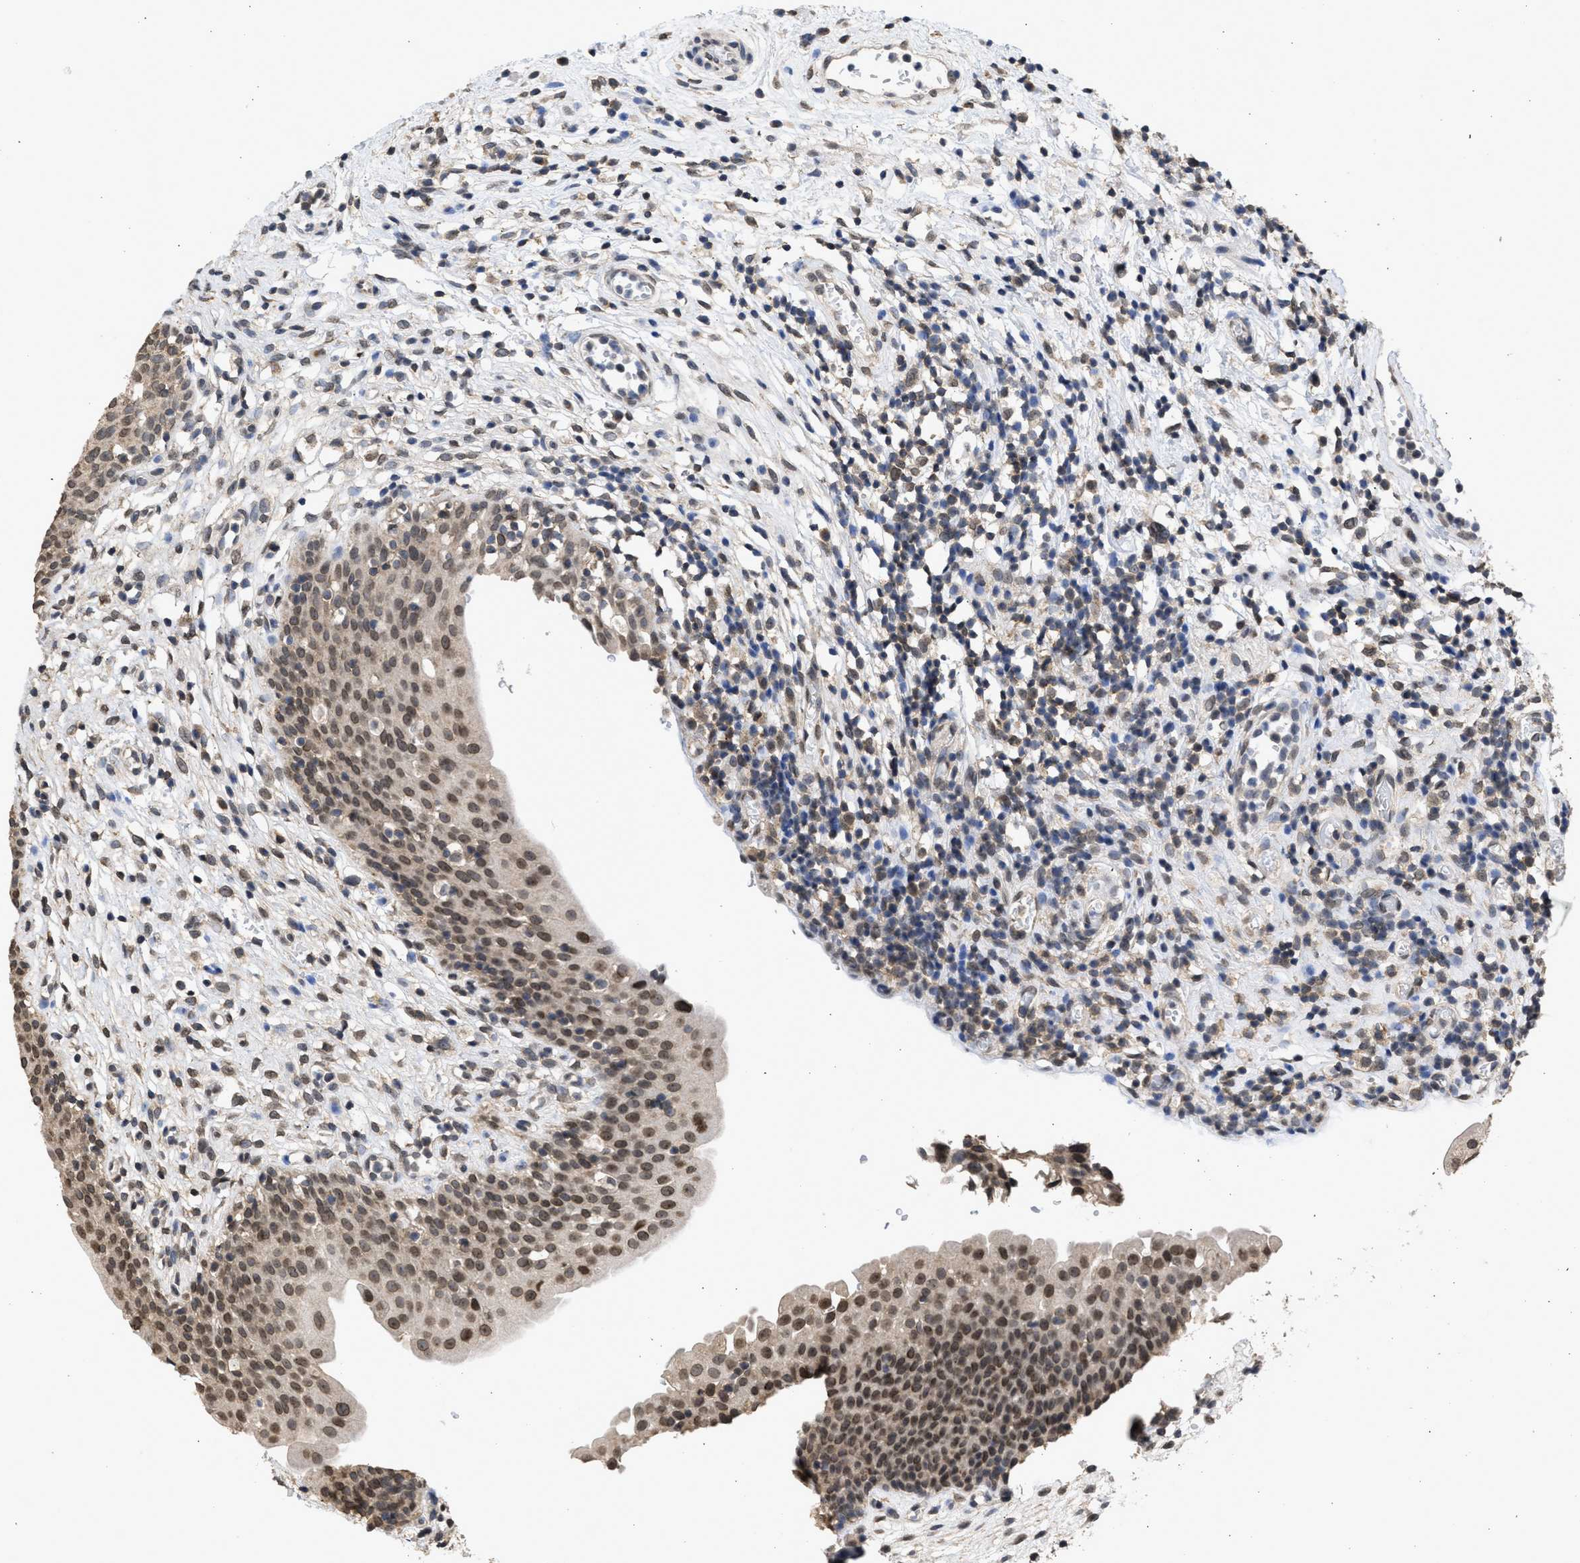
{"staining": {"intensity": "moderate", "quantity": ">75%", "location": "cytoplasmic/membranous,nuclear"}, "tissue": "urinary bladder", "cell_type": "Urothelial cells", "image_type": "normal", "snomed": [{"axis": "morphology", "description": "Normal tissue, NOS"}, {"axis": "topography", "description": "Urinary bladder"}], "caption": "Urinary bladder was stained to show a protein in brown. There is medium levels of moderate cytoplasmic/membranous,nuclear positivity in about >75% of urothelial cells. (DAB IHC, brown staining for protein, blue staining for nuclei).", "gene": "NUP35", "patient": {"sex": "male", "age": 37}}